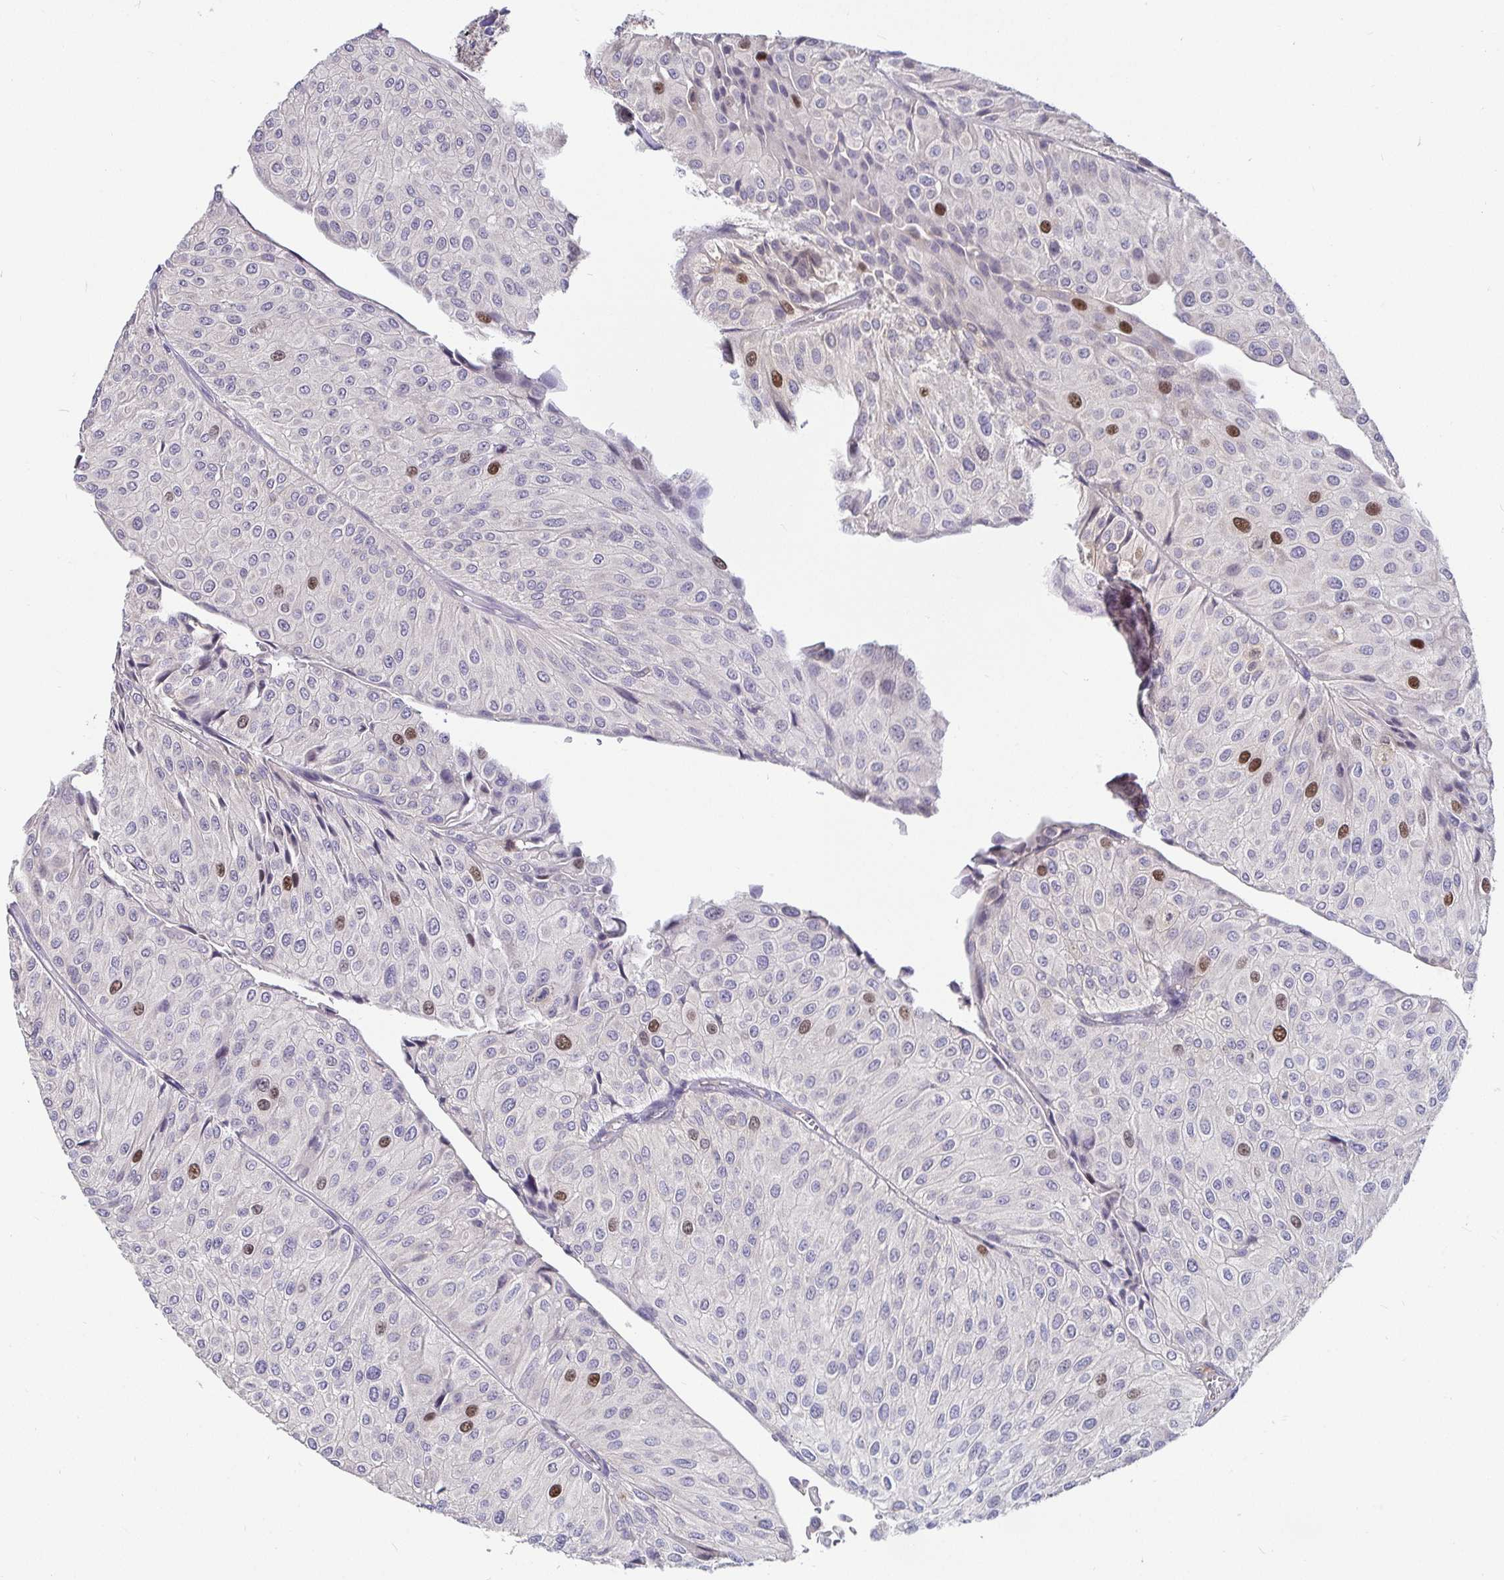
{"staining": {"intensity": "moderate", "quantity": "<25%", "location": "nuclear"}, "tissue": "urothelial cancer", "cell_type": "Tumor cells", "image_type": "cancer", "snomed": [{"axis": "morphology", "description": "Urothelial carcinoma, NOS"}, {"axis": "topography", "description": "Urinary bladder"}], "caption": "The immunohistochemical stain shows moderate nuclear positivity in tumor cells of urothelial cancer tissue. Ihc stains the protein in brown and the nuclei are stained blue.", "gene": "ANLN", "patient": {"sex": "male", "age": 67}}